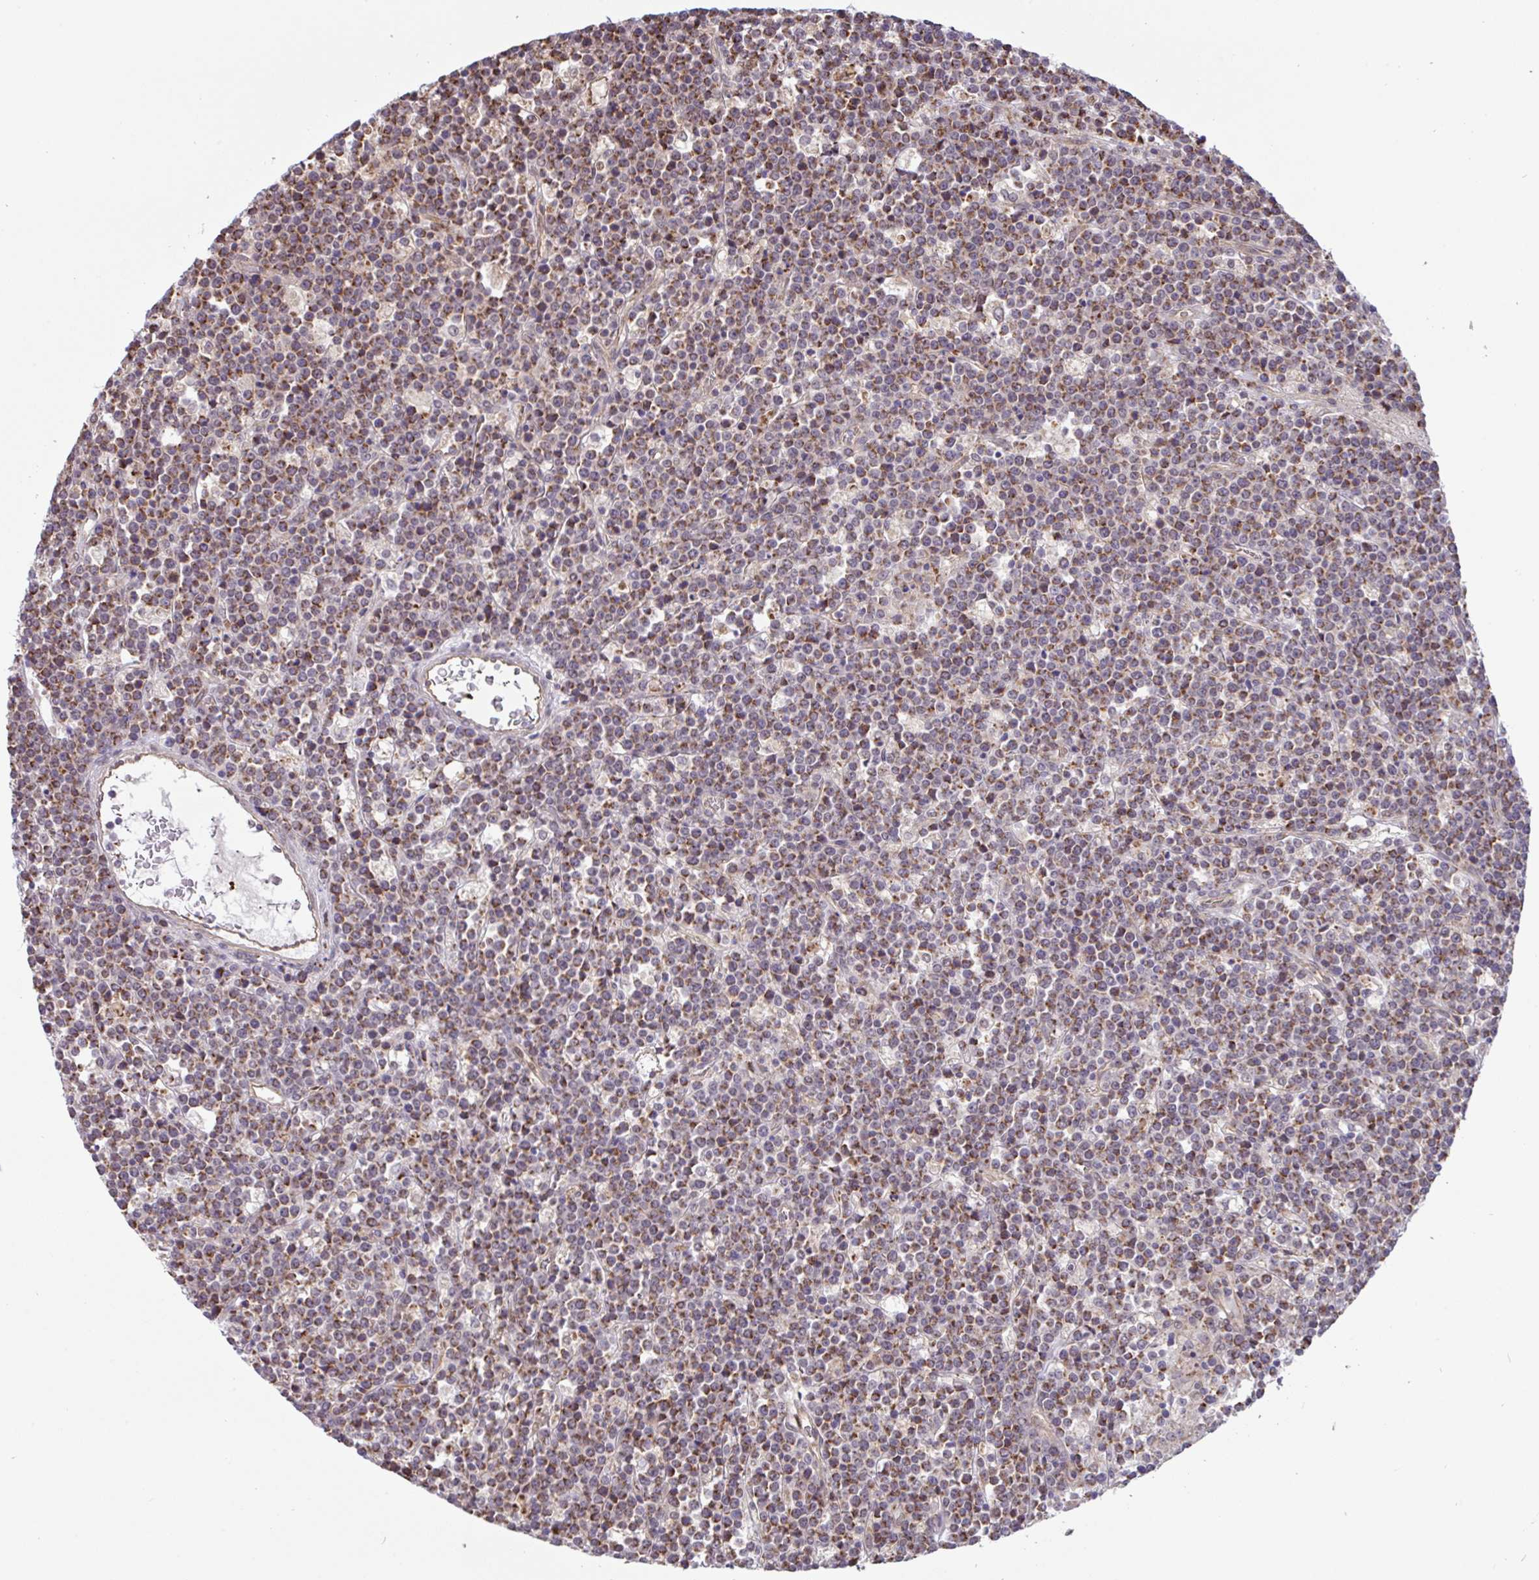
{"staining": {"intensity": "moderate", "quantity": ">75%", "location": "cytoplasmic/membranous"}, "tissue": "lymphoma", "cell_type": "Tumor cells", "image_type": "cancer", "snomed": [{"axis": "morphology", "description": "Malignant lymphoma, non-Hodgkin's type, High grade"}, {"axis": "topography", "description": "Ovary"}], "caption": "Protein expression analysis of lymphoma shows moderate cytoplasmic/membranous positivity in about >75% of tumor cells. (DAB (3,3'-diaminobenzidine) IHC with brightfield microscopy, high magnification).", "gene": "DLEU7", "patient": {"sex": "female", "age": 56}}